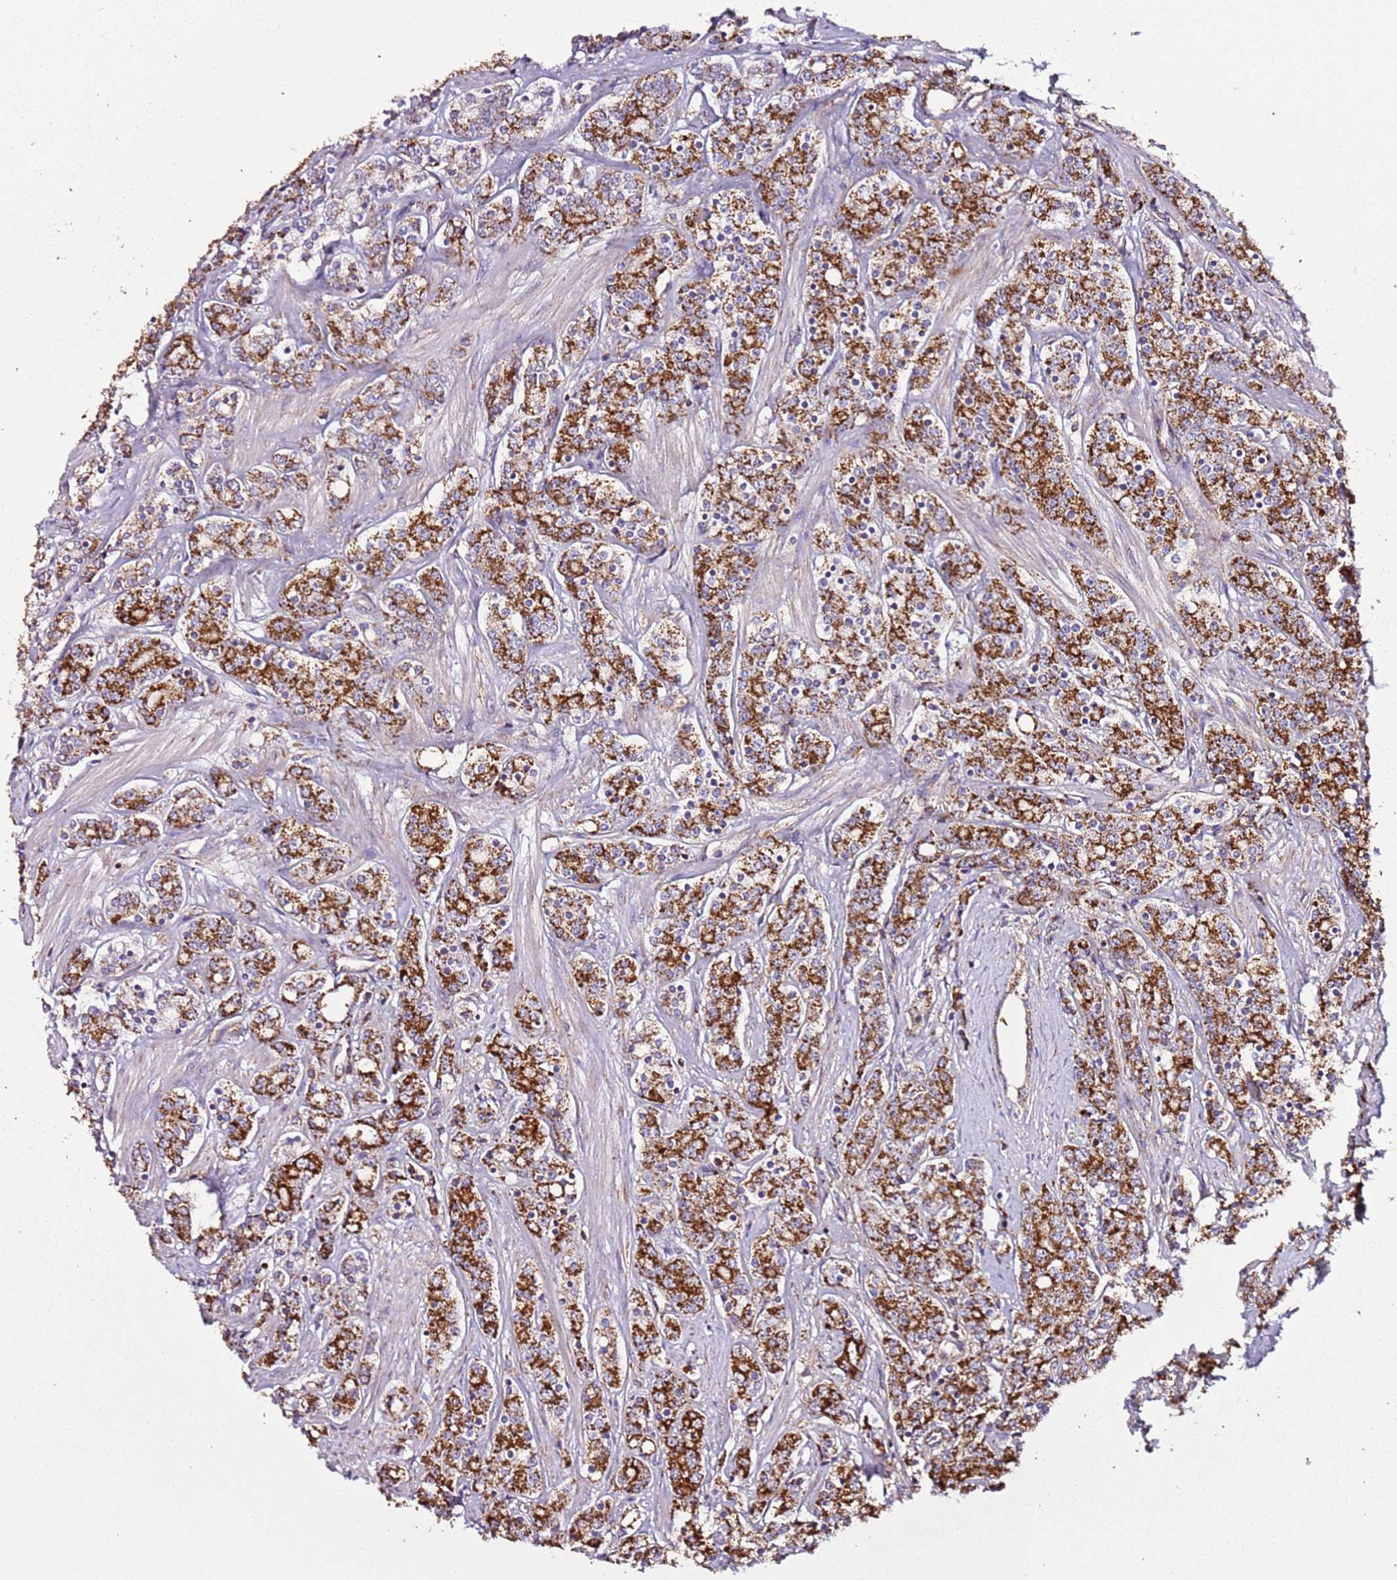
{"staining": {"intensity": "strong", "quantity": ">75%", "location": "cytoplasmic/membranous"}, "tissue": "prostate cancer", "cell_type": "Tumor cells", "image_type": "cancer", "snomed": [{"axis": "morphology", "description": "Adenocarcinoma, High grade"}, {"axis": "topography", "description": "Prostate"}], "caption": "Immunohistochemical staining of human prostate high-grade adenocarcinoma displays strong cytoplasmic/membranous protein positivity in about >75% of tumor cells.", "gene": "RMND5A", "patient": {"sex": "male", "age": 62}}